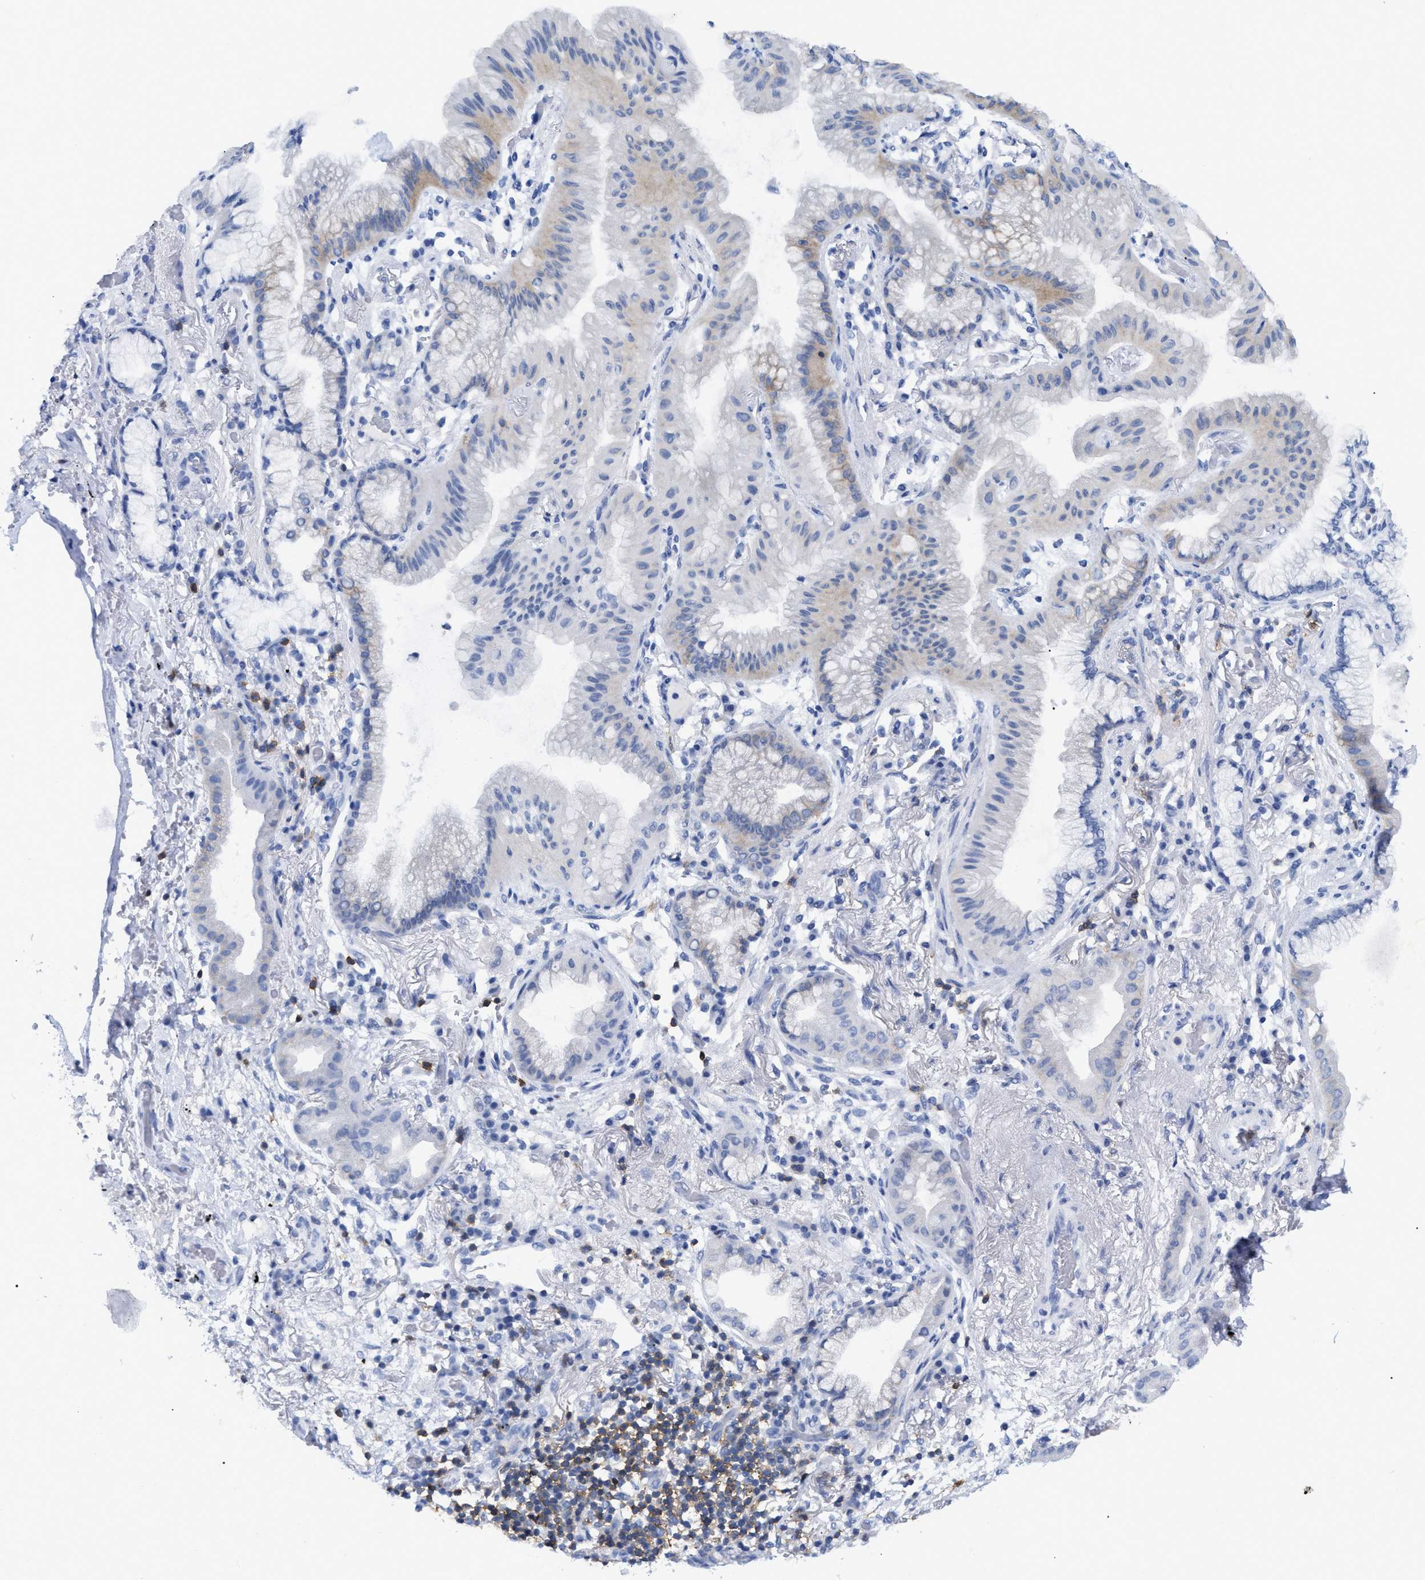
{"staining": {"intensity": "weak", "quantity": "<25%", "location": "cytoplasmic/membranous"}, "tissue": "lung cancer", "cell_type": "Tumor cells", "image_type": "cancer", "snomed": [{"axis": "morphology", "description": "Normal tissue, NOS"}, {"axis": "morphology", "description": "Adenocarcinoma, NOS"}, {"axis": "topography", "description": "Bronchus"}, {"axis": "topography", "description": "Lung"}], "caption": "Lung cancer (adenocarcinoma) was stained to show a protein in brown. There is no significant positivity in tumor cells.", "gene": "CD5", "patient": {"sex": "female", "age": 70}}